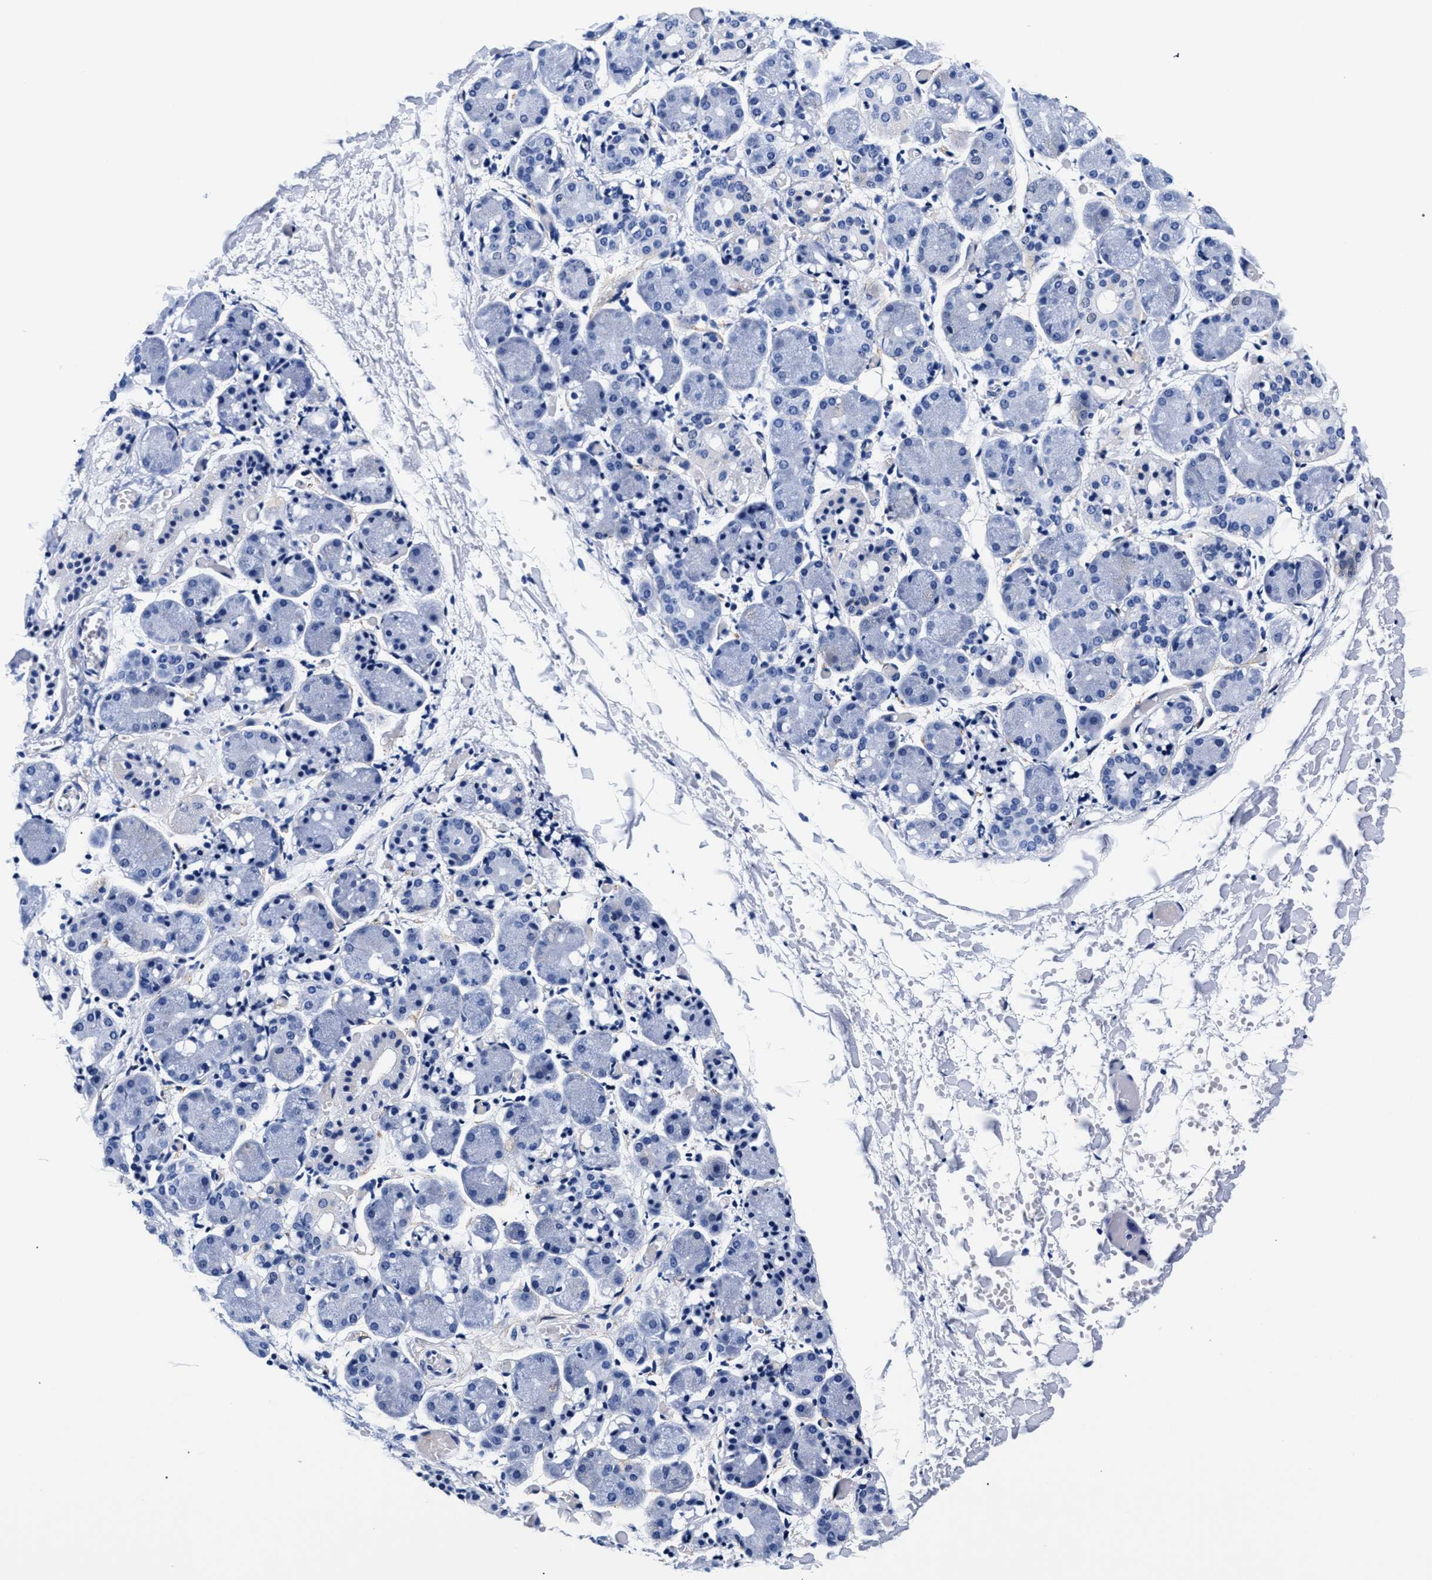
{"staining": {"intensity": "negative", "quantity": "none", "location": "none"}, "tissue": "salivary gland", "cell_type": "Glandular cells", "image_type": "normal", "snomed": [{"axis": "morphology", "description": "Normal tissue, NOS"}, {"axis": "topography", "description": "Salivary gland"}], "caption": "Immunohistochemical staining of unremarkable human salivary gland demonstrates no significant expression in glandular cells. The staining was performed using DAB (3,3'-diaminobenzidine) to visualize the protein expression in brown, while the nuclei were stained in blue with hematoxylin (Magnification: 20x).", "gene": "RAB3B", "patient": {"sex": "female", "age": 24}}